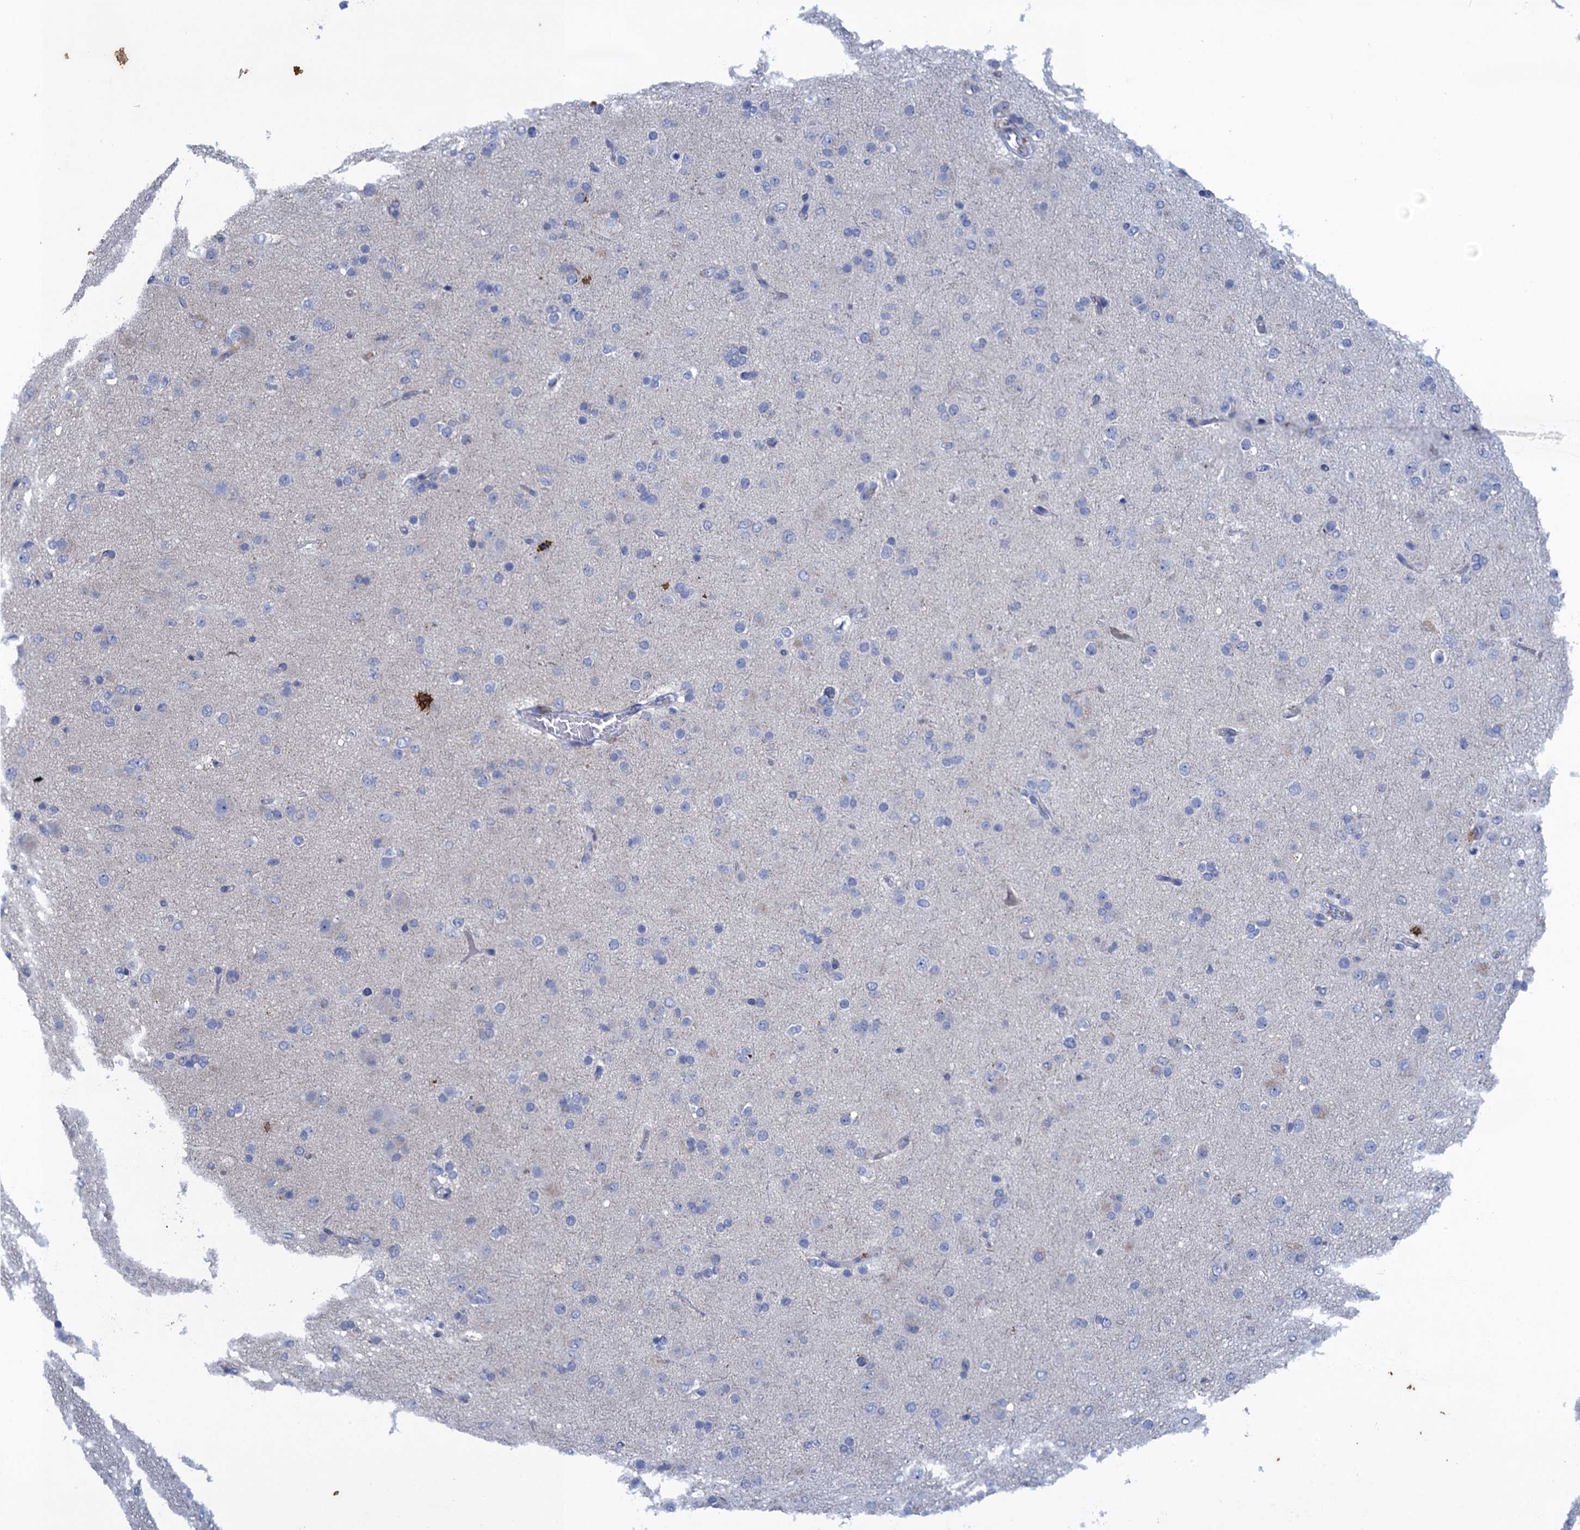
{"staining": {"intensity": "negative", "quantity": "none", "location": "none"}, "tissue": "glioma", "cell_type": "Tumor cells", "image_type": "cancer", "snomed": [{"axis": "morphology", "description": "Glioma, malignant, Low grade"}, {"axis": "topography", "description": "Brain"}], "caption": "Micrograph shows no protein expression in tumor cells of glioma tissue.", "gene": "SCEL", "patient": {"sex": "male", "age": 65}}